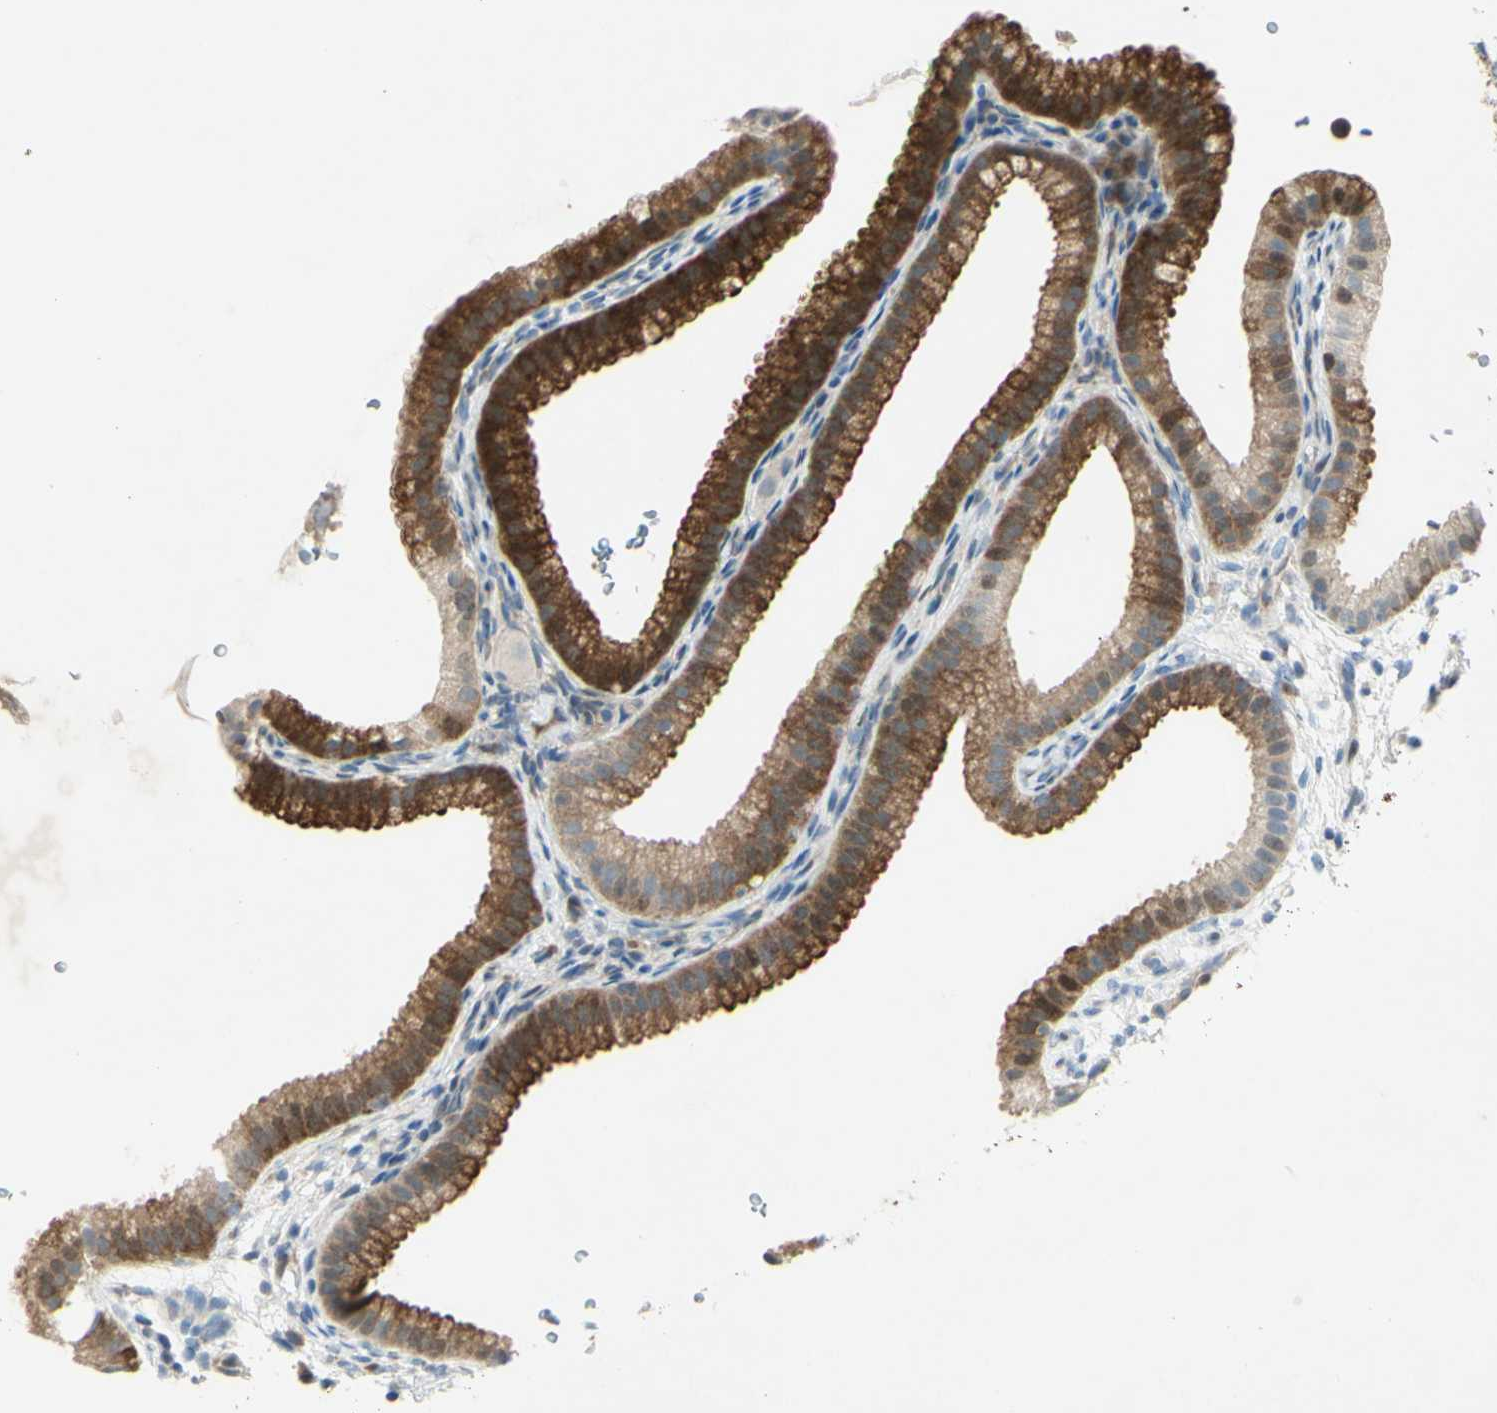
{"staining": {"intensity": "strong", "quantity": ">75%", "location": "cytoplasmic/membranous"}, "tissue": "gallbladder", "cell_type": "Glandular cells", "image_type": "normal", "snomed": [{"axis": "morphology", "description": "Normal tissue, NOS"}, {"axis": "topography", "description": "Gallbladder"}], "caption": "DAB immunohistochemical staining of normal human gallbladder demonstrates strong cytoplasmic/membranous protein expression in about >75% of glandular cells.", "gene": "C1orf159", "patient": {"sex": "female", "age": 64}}